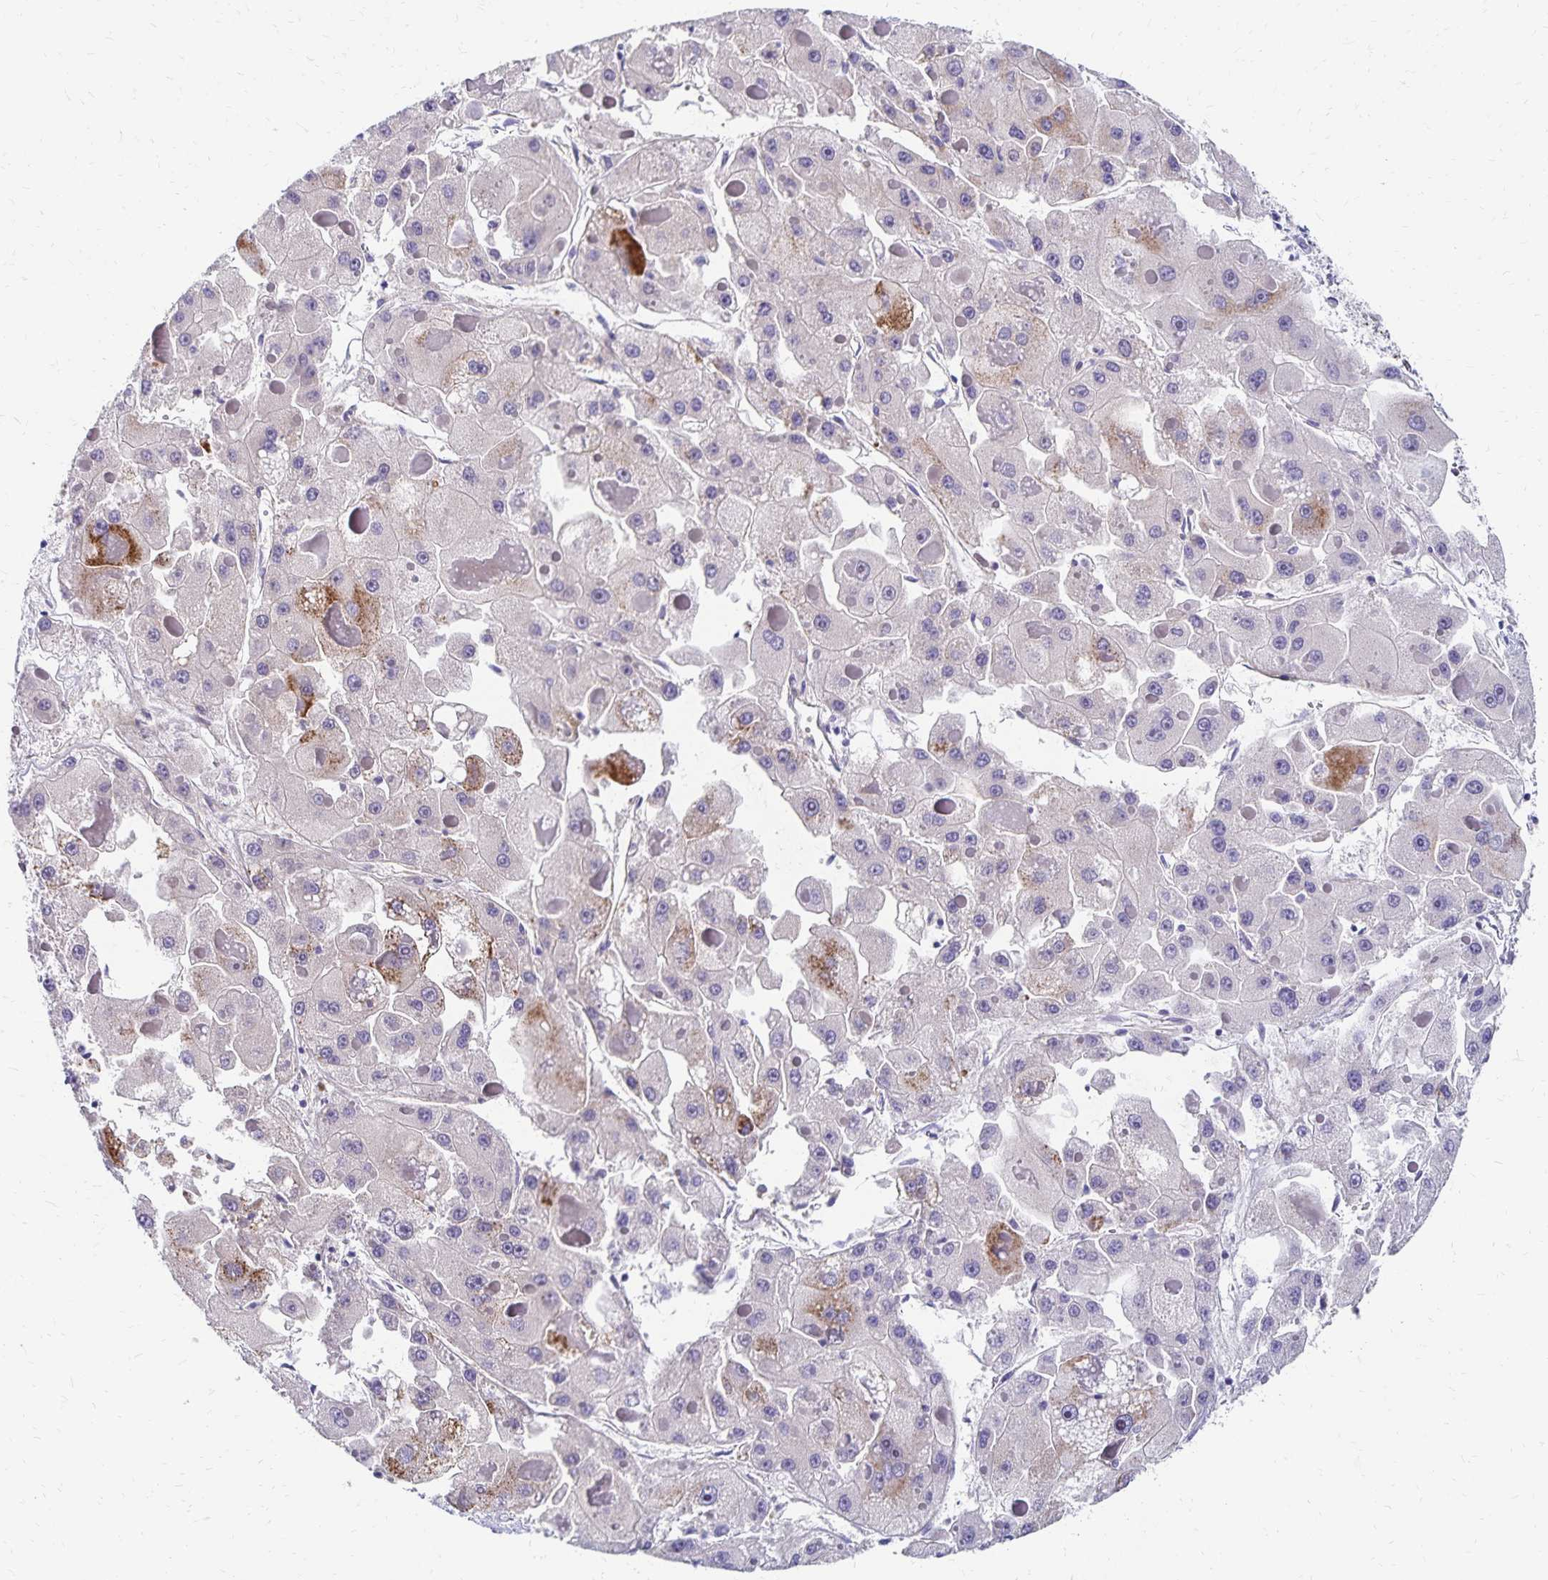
{"staining": {"intensity": "moderate", "quantity": "<25%", "location": "cytoplasmic/membranous"}, "tissue": "liver cancer", "cell_type": "Tumor cells", "image_type": "cancer", "snomed": [{"axis": "morphology", "description": "Carcinoma, Hepatocellular, NOS"}, {"axis": "topography", "description": "Liver"}], "caption": "The histopathology image exhibits a brown stain indicating the presence of a protein in the cytoplasmic/membranous of tumor cells in liver hepatocellular carcinoma.", "gene": "NECAP1", "patient": {"sex": "female", "age": 73}}